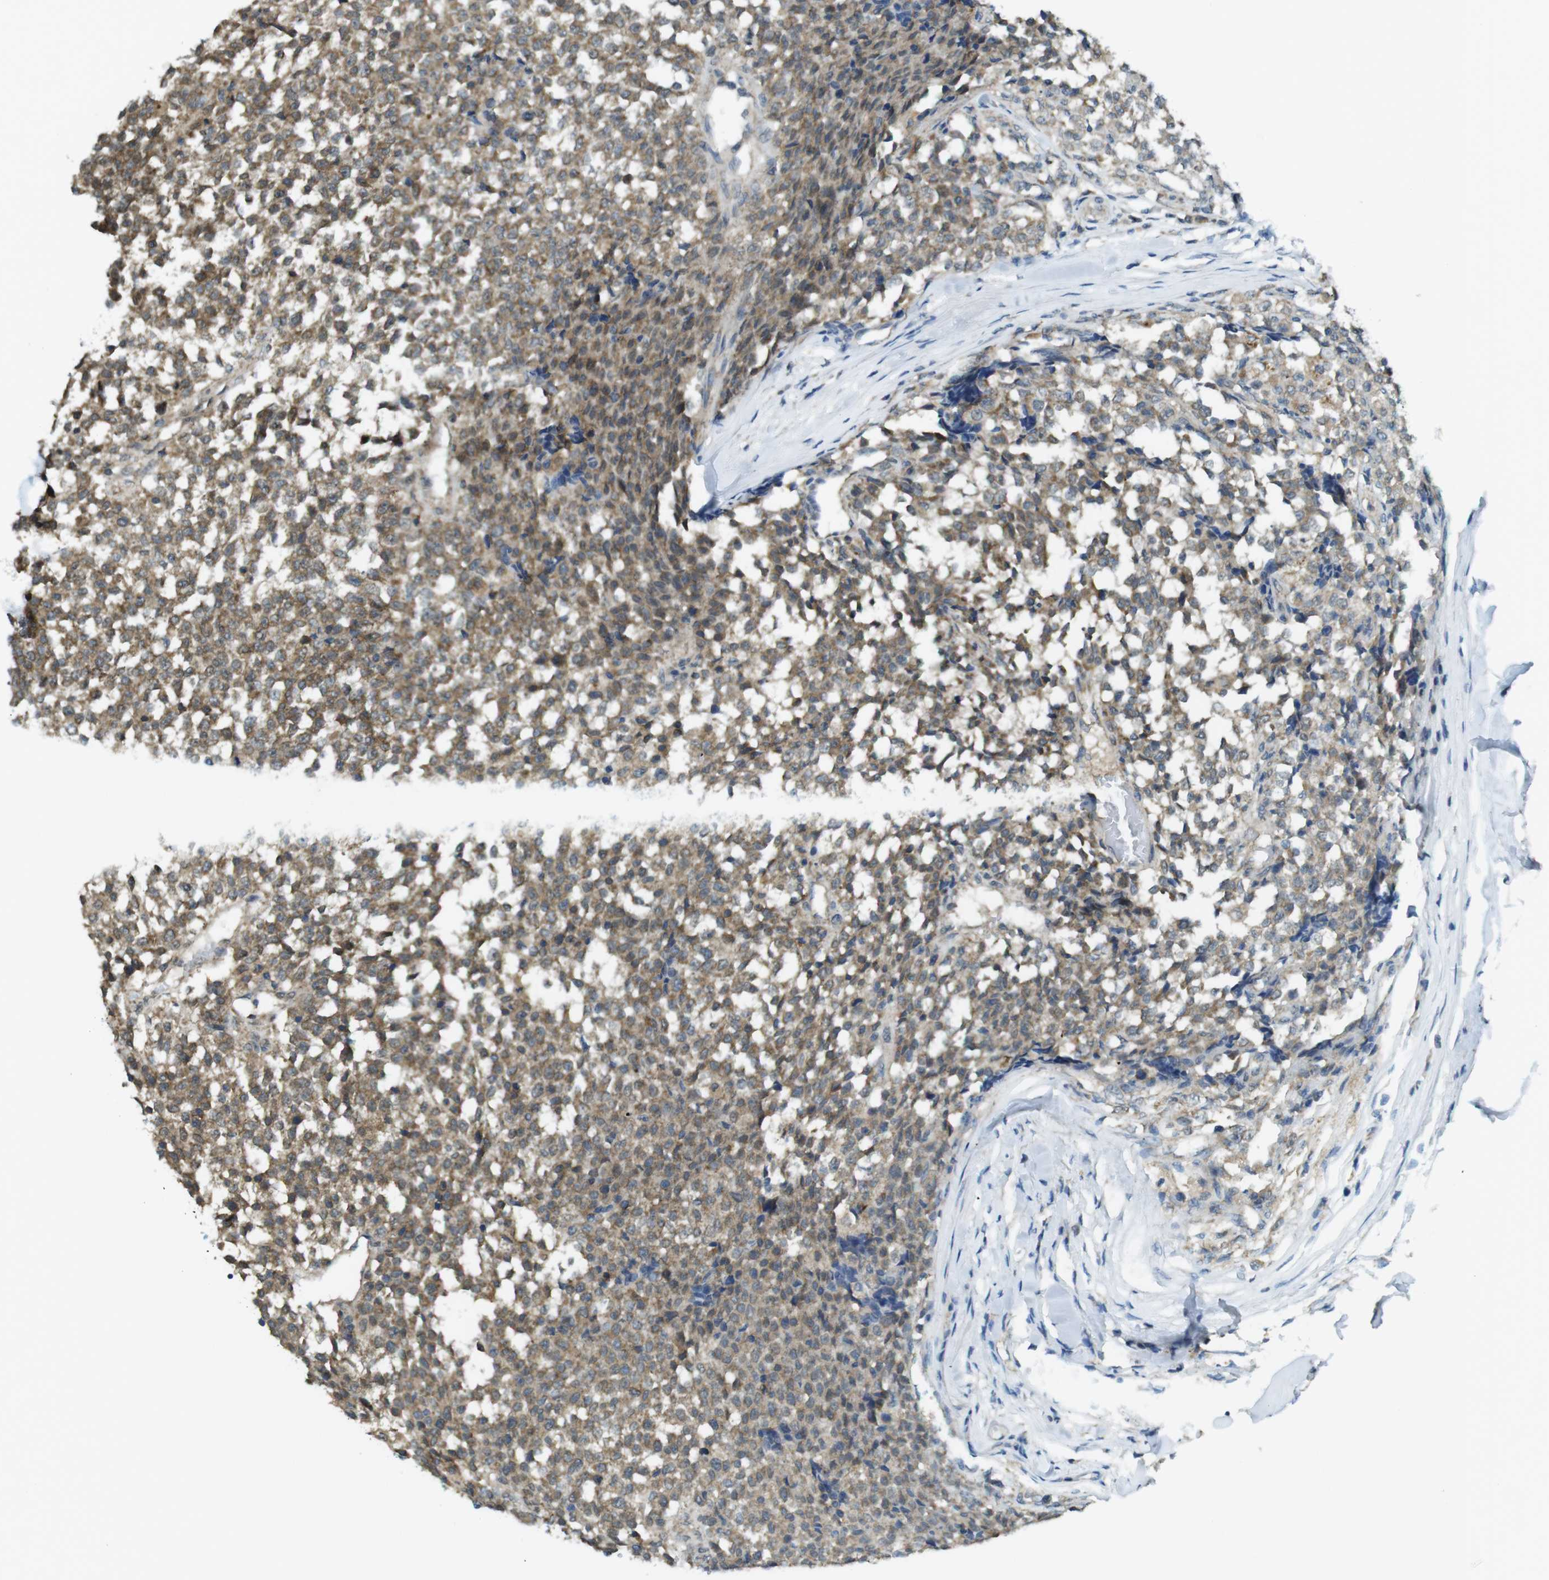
{"staining": {"intensity": "moderate", "quantity": ">75%", "location": "cytoplasmic/membranous"}, "tissue": "testis cancer", "cell_type": "Tumor cells", "image_type": "cancer", "snomed": [{"axis": "morphology", "description": "Seminoma, NOS"}, {"axis": "topography", "description": "Testis"}], "caption": "Immunohistochemistry (IHC) micrograph of neoplastic tissue: testis cancer stained using IHC exhibits medium levels of moderate protein expression localized specifically in the cytoplasmic/membranous of tumor cells, appearing as a cytoplasmic/membranous brown color.", "gene": "BRI3BP", "patient": {"sex": "male", "age": 59}}